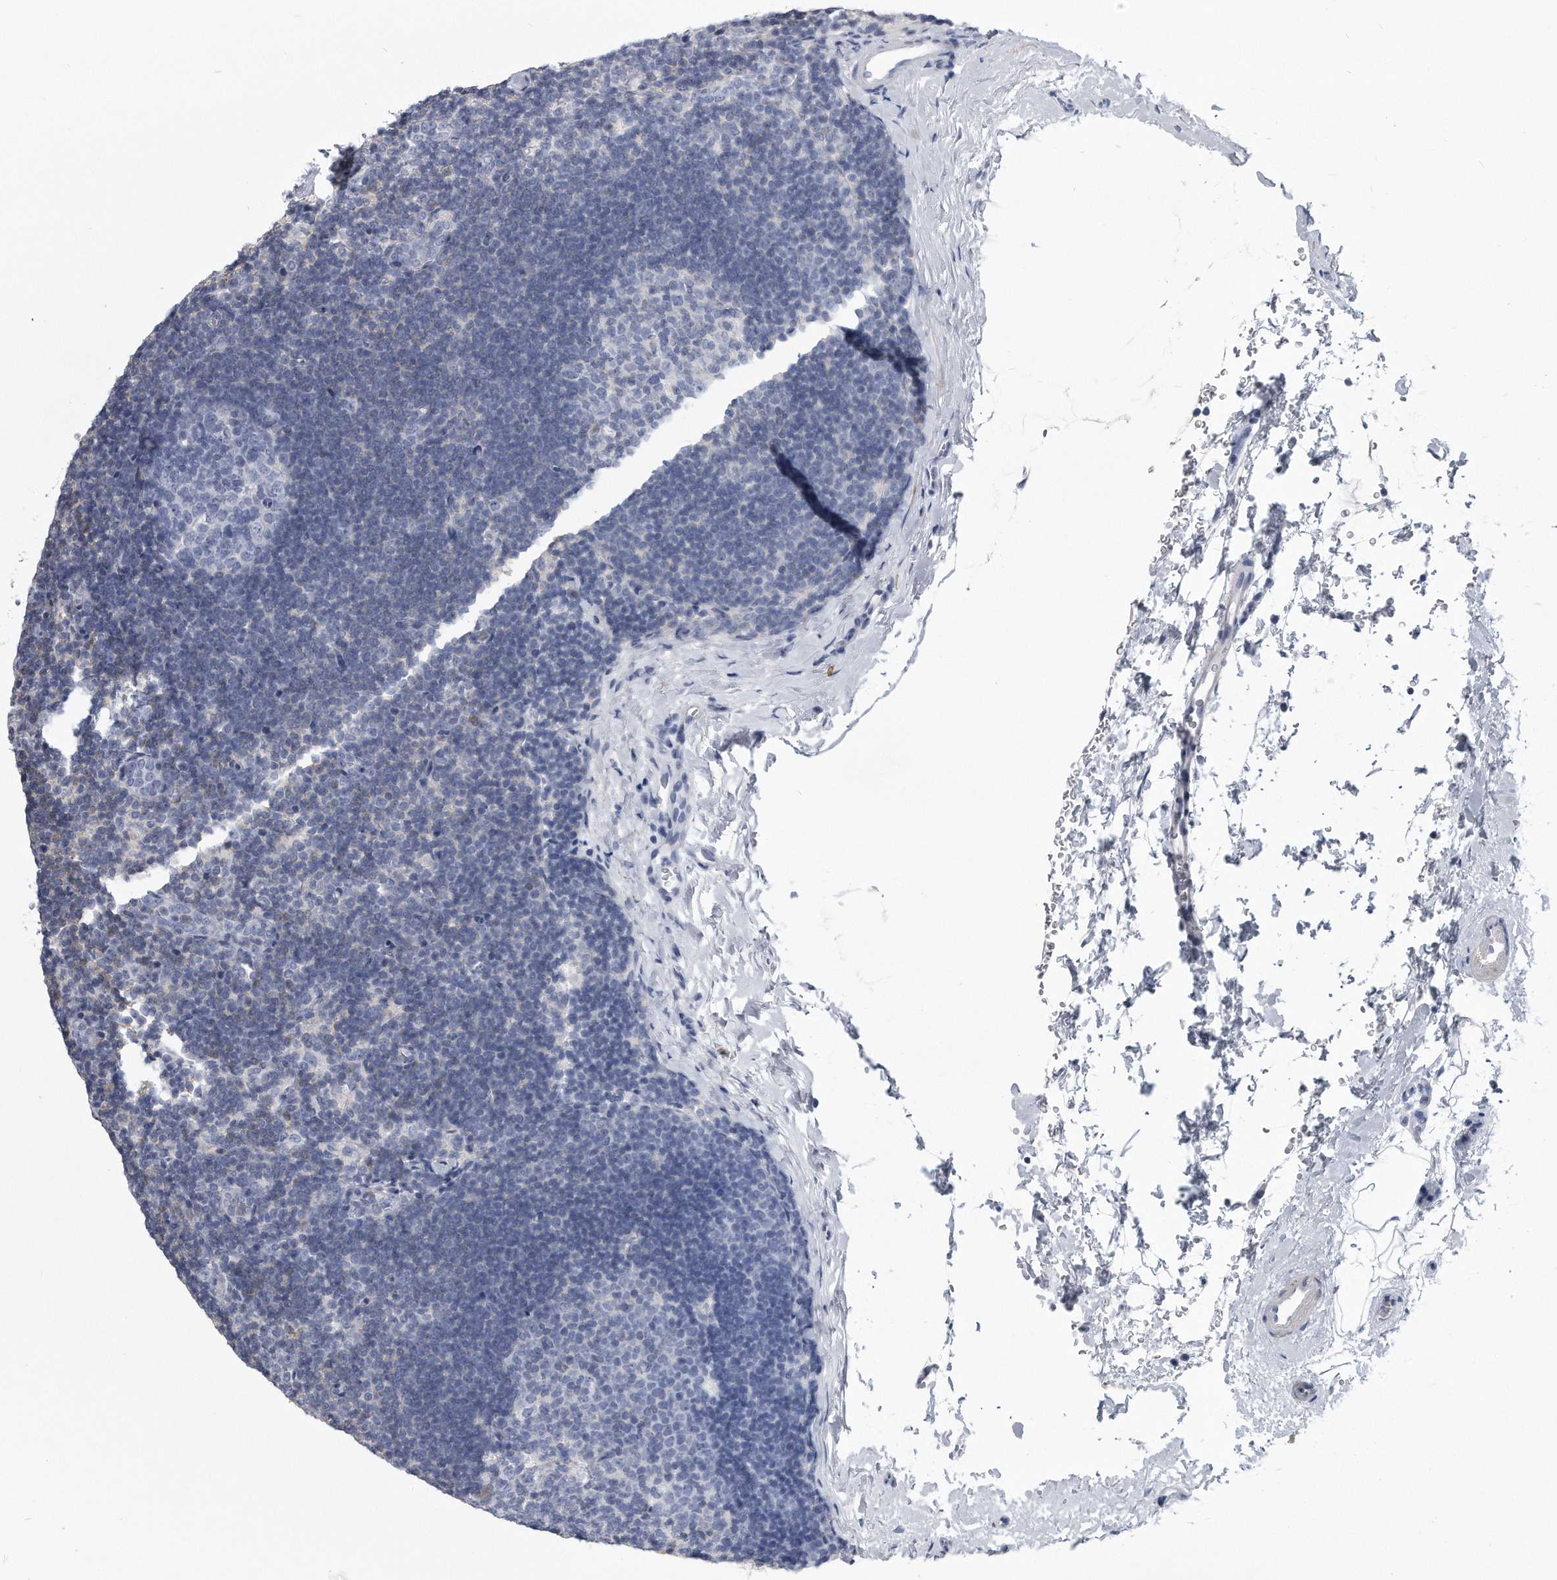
{"staining": {"intensity": "negative", "quantity": "none", "location": "none"}, "tissue": "lymph node", "cell_type": "Germinal center cells", "image_type": "normal", "snomed": [{"axis": "morphology", "description": "Normal tissue, NOS"}, {"axis": "topography", "description": "Lymph node"}], "caption": "Immunohistochemistry (IHC) micrograph of unremarkable lymph node: human lymph node stained with DAB reveals no significant protein positivity in germinal center cells.", "gene": "PYGB", "patient": {"sex": "female", "age": 22}}